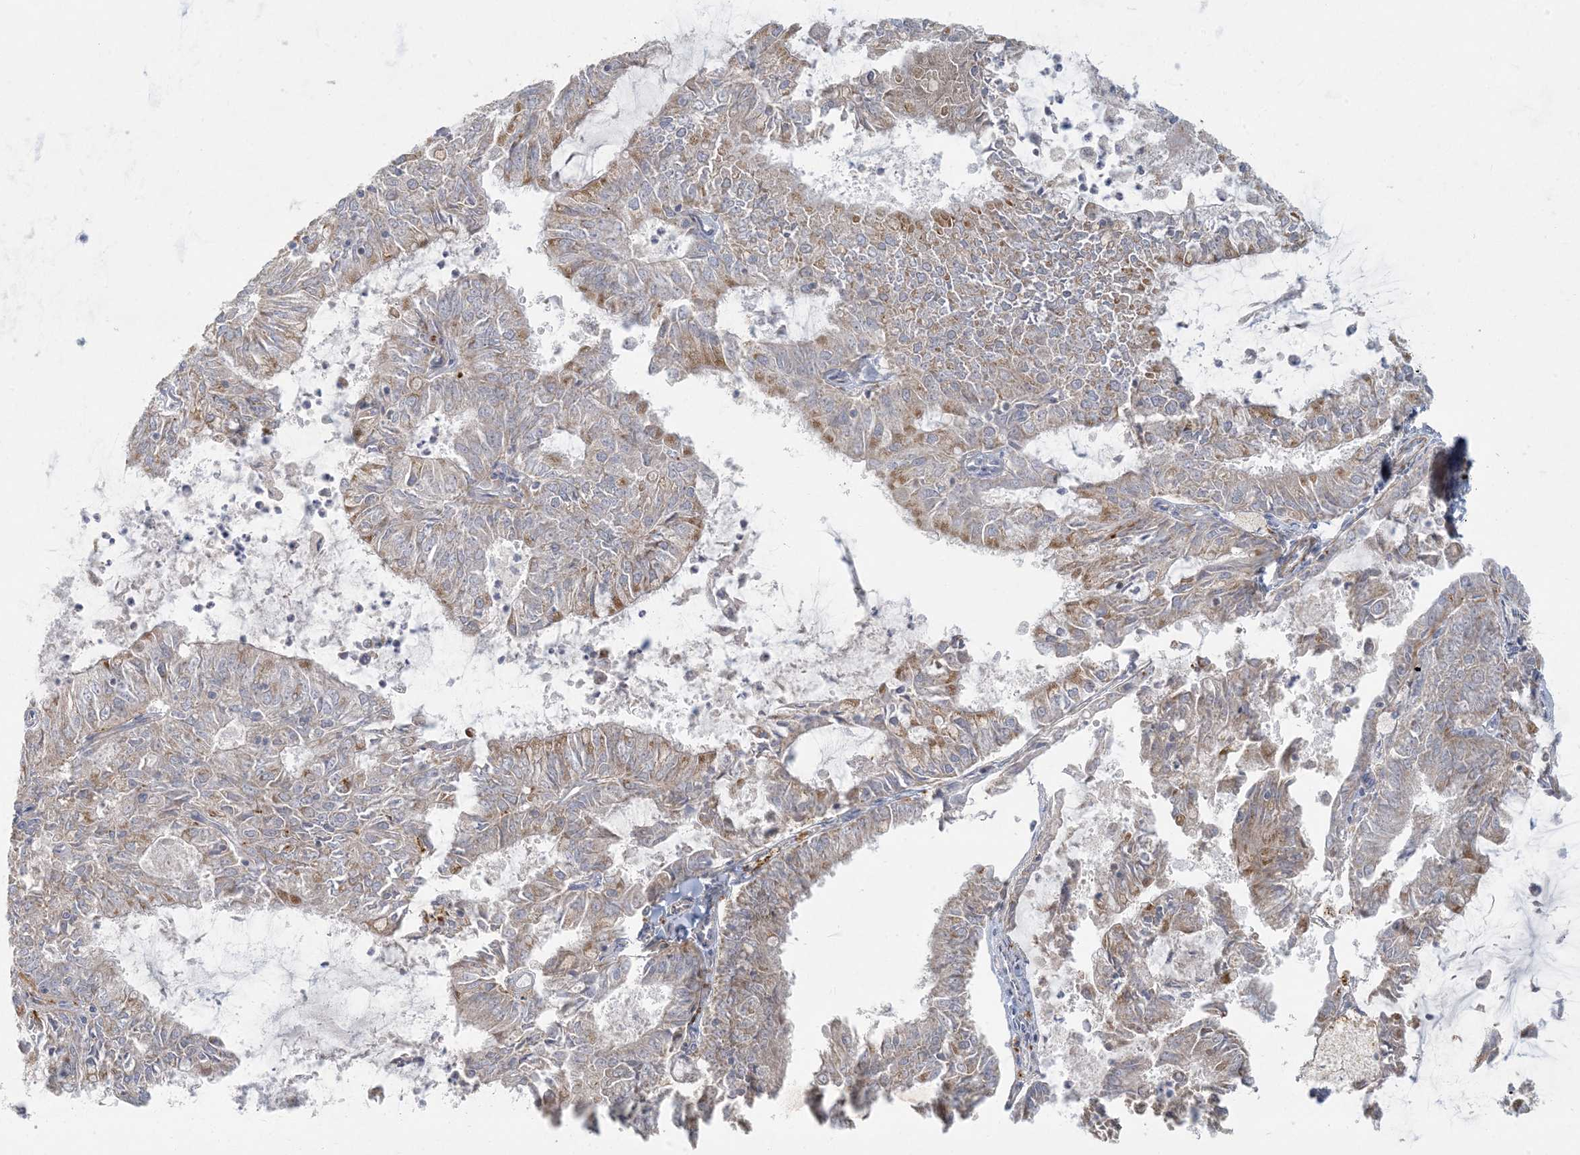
{"staining": {"intensity": "weak", "quantity": ">75%", "location": "cytoplasmic/membranous"}, "tissue": "endometrial cancer", "cell_type": "Tumor cells", "image_type": "cancer", "snomed": [{"axis": "morphology", "description": "Adenocarcinoma, NOS"}, {"axis": "topography", "description": "Endometrium"}], "caption": "Immunohistochemical staining of endometrial cancer exhibits low levels of weak cytoplasmic/membranous positivity in approximately >75% of tumor cells. (DAB (3,3'-diaminobenzidine) IHC with brightfield microscopy, high magnification).", "gene": "MCAT", "patient": {"sex": "female", "age": 57}}